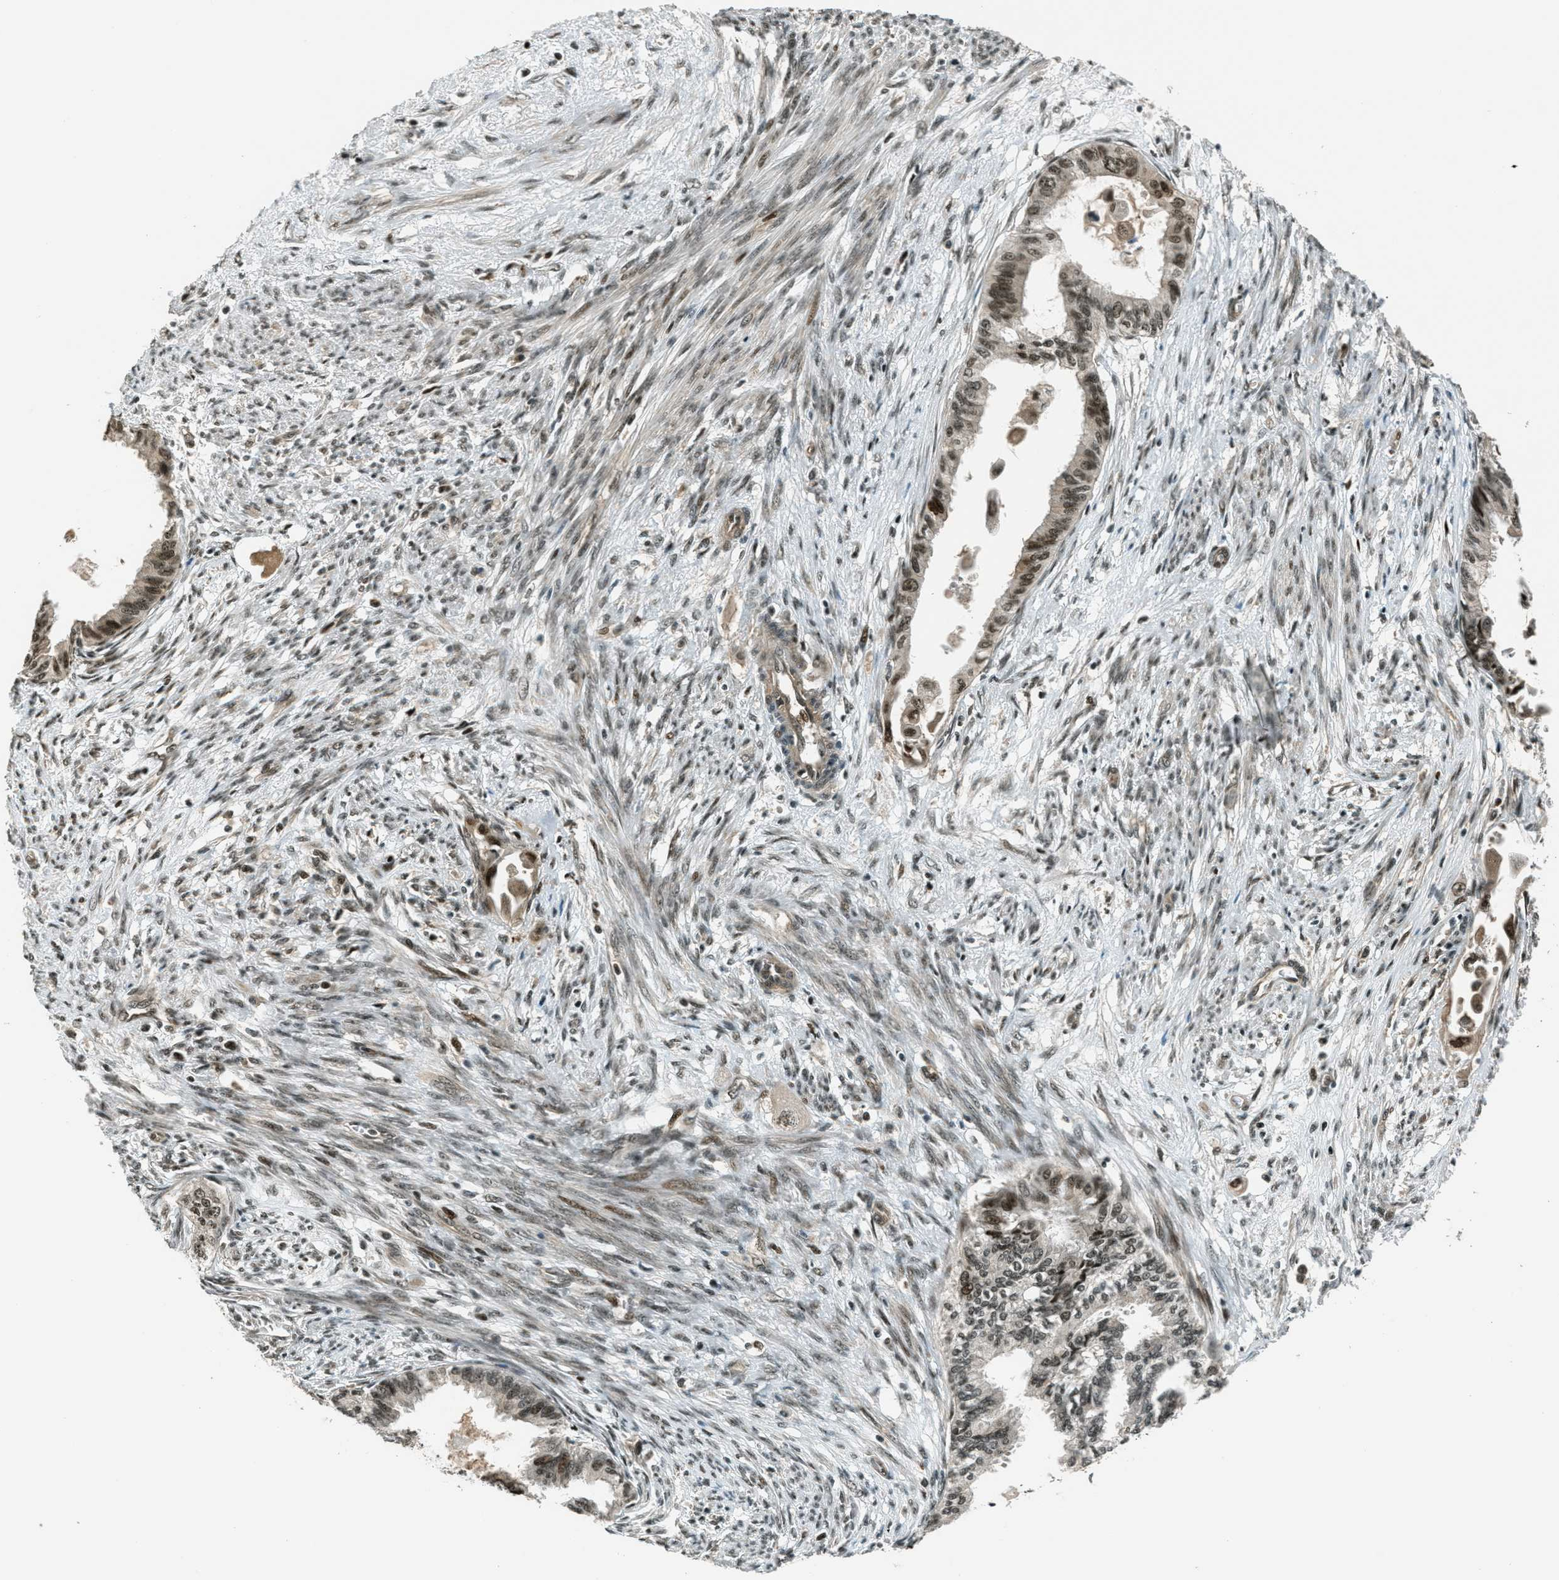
{"staining": {"intensity": "strong", "quantity": ">75%", "location": "nuclear"}, "tissue": "cervical cancer", "cell_type": "Tumor cells", "image_type": "cancer", "snomed": [{"axis": "morphology", "description": "Normal tissue, NOS"}, {"axis": "morphology", "description": "Adenocarcinoma, NOS"}, {"axis": "topography", "description": "Cervix"}, {"axis": "topography", "description": "Endometrium"}], "caption": "A high amount of strong nuclear positivity is identified in approximately >75% of tumor cells in cervical cancer (adenocarcinoma) tissue. Ihc stains the protein of interest in brown and the nuclei are stained blue.", "gene": "FOXM1", "patient": {"sex": "female", "age": 86}}